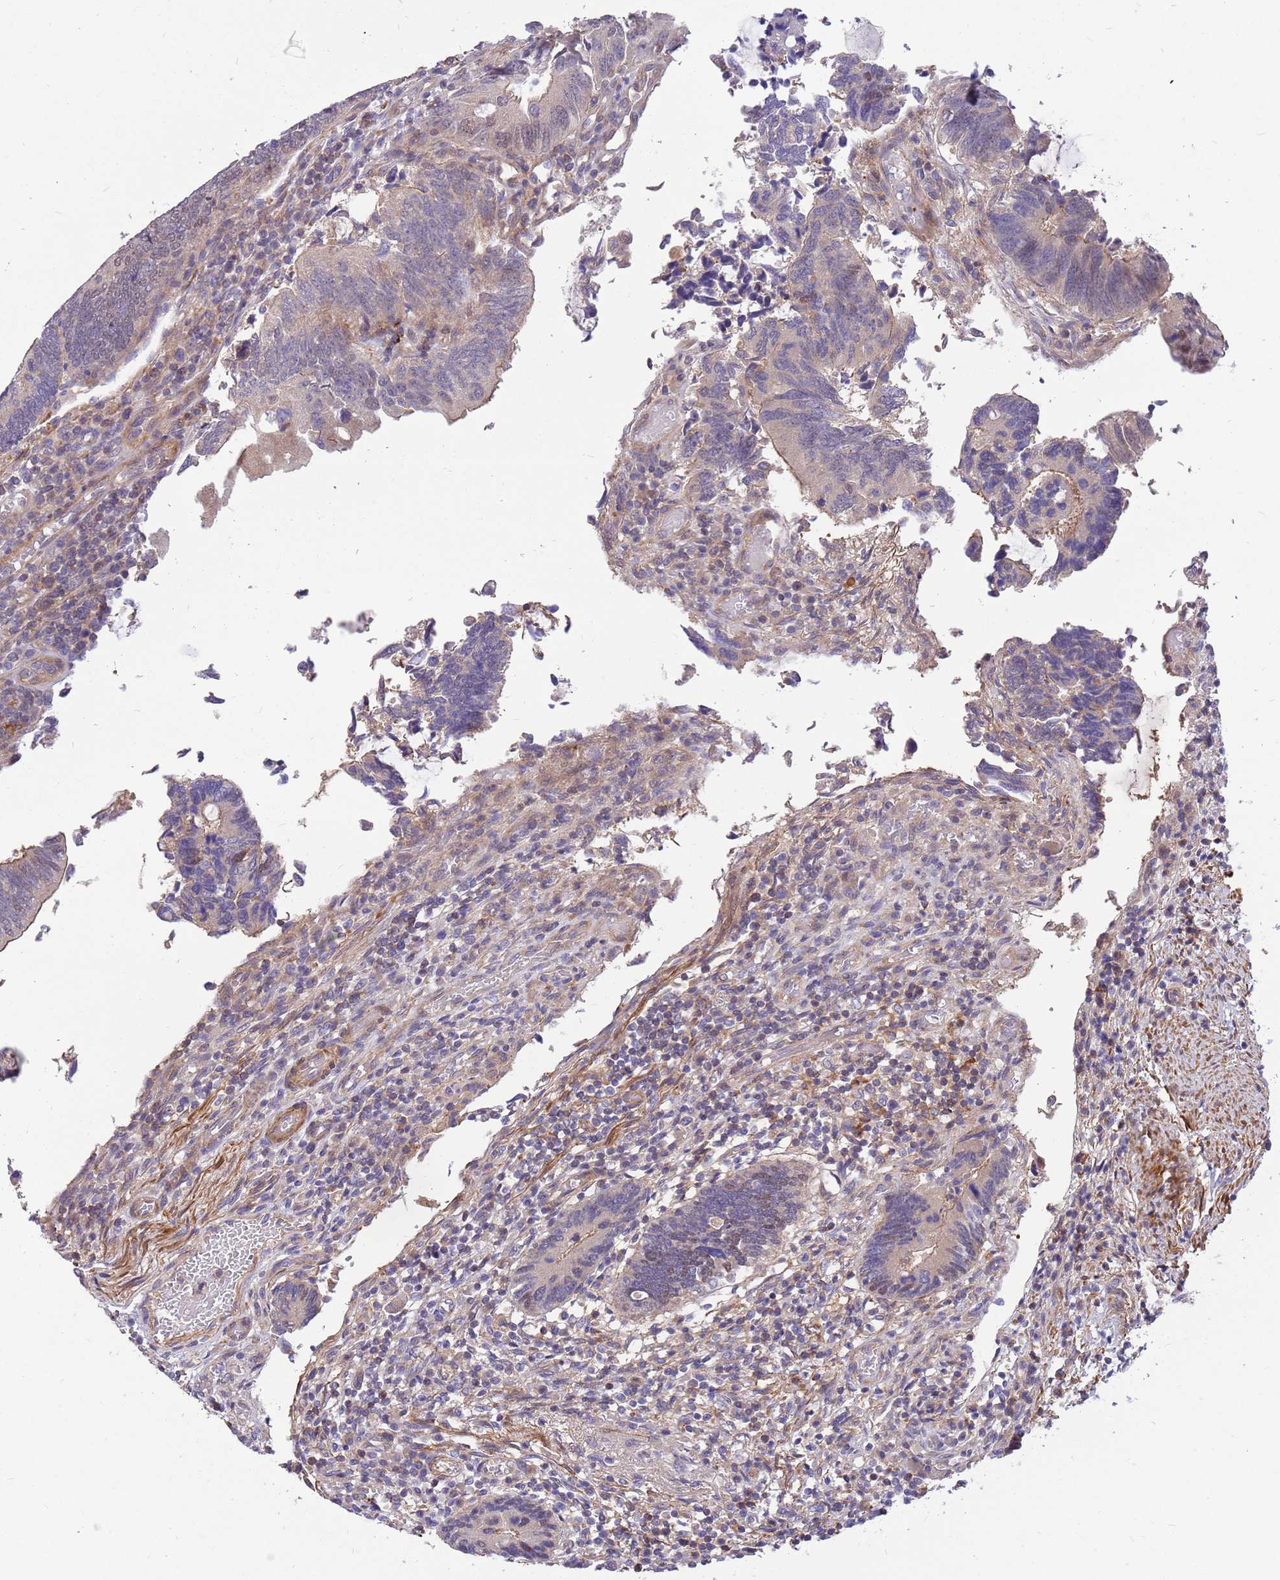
{"staining": {"intensity": "weak", "quantity": "<25%", "location": "cytoplasmic/membranous"}, "tissue": "colorectal cancer", "cell_type": "Tumor cells", "image_type": "cancer", "snomed": [{"axis": "morphology", "description": "Adenocarcinoma, NOS"}, {"axis": "topography", "description": "Colon"}], "caption": "IHC histopathology image of adenocarcinoma (colorectal) stained for a protein (brown), which displays no positivity in tumor cells.", "gene": "MVD", "patient": {"sex": "male", "age": 87}}